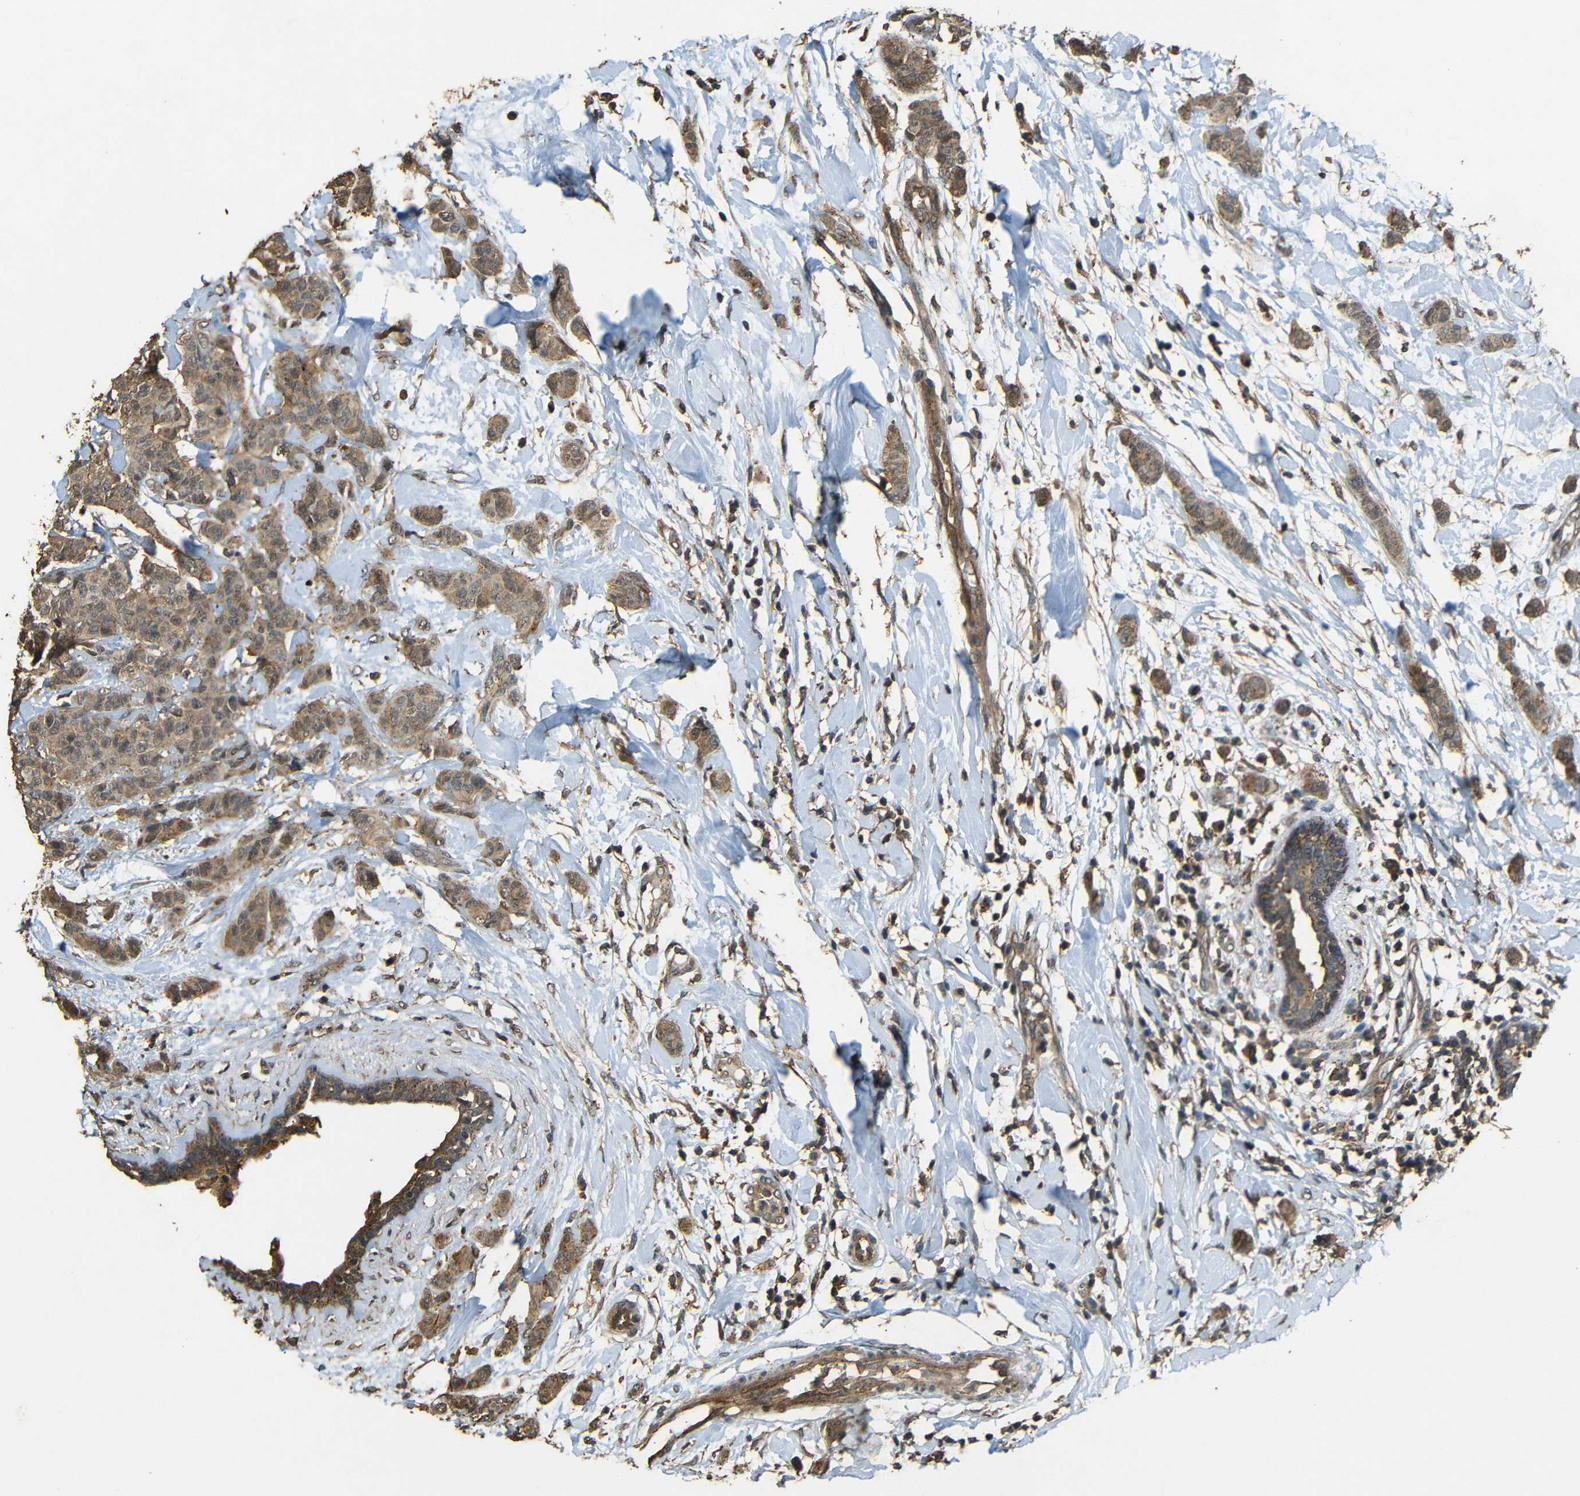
{"staining": {"intensity": "moderate", "quantity": ">75%", "location": "cytoplasmic/membranous"}, "tissue": "breast cancer", "cell_type": "Tumor cells", "image_type": "cancer", "snomed": [{"axis": "morphology", "description": "Normal tissue, NOS"}, {"axis": "morphology", "description": "Duct carcinoma"}, {"axis": "topography", "description": "Breast"}], "caption": "Breast intraductal carcinoma was stained to show a protein in brown. There is medium levels of moderate cytoplasmic/membranous positivity in about >75% of tumor cells.", "gene": "PDE5A", "patient": {"sex": "female", "age": 40}}